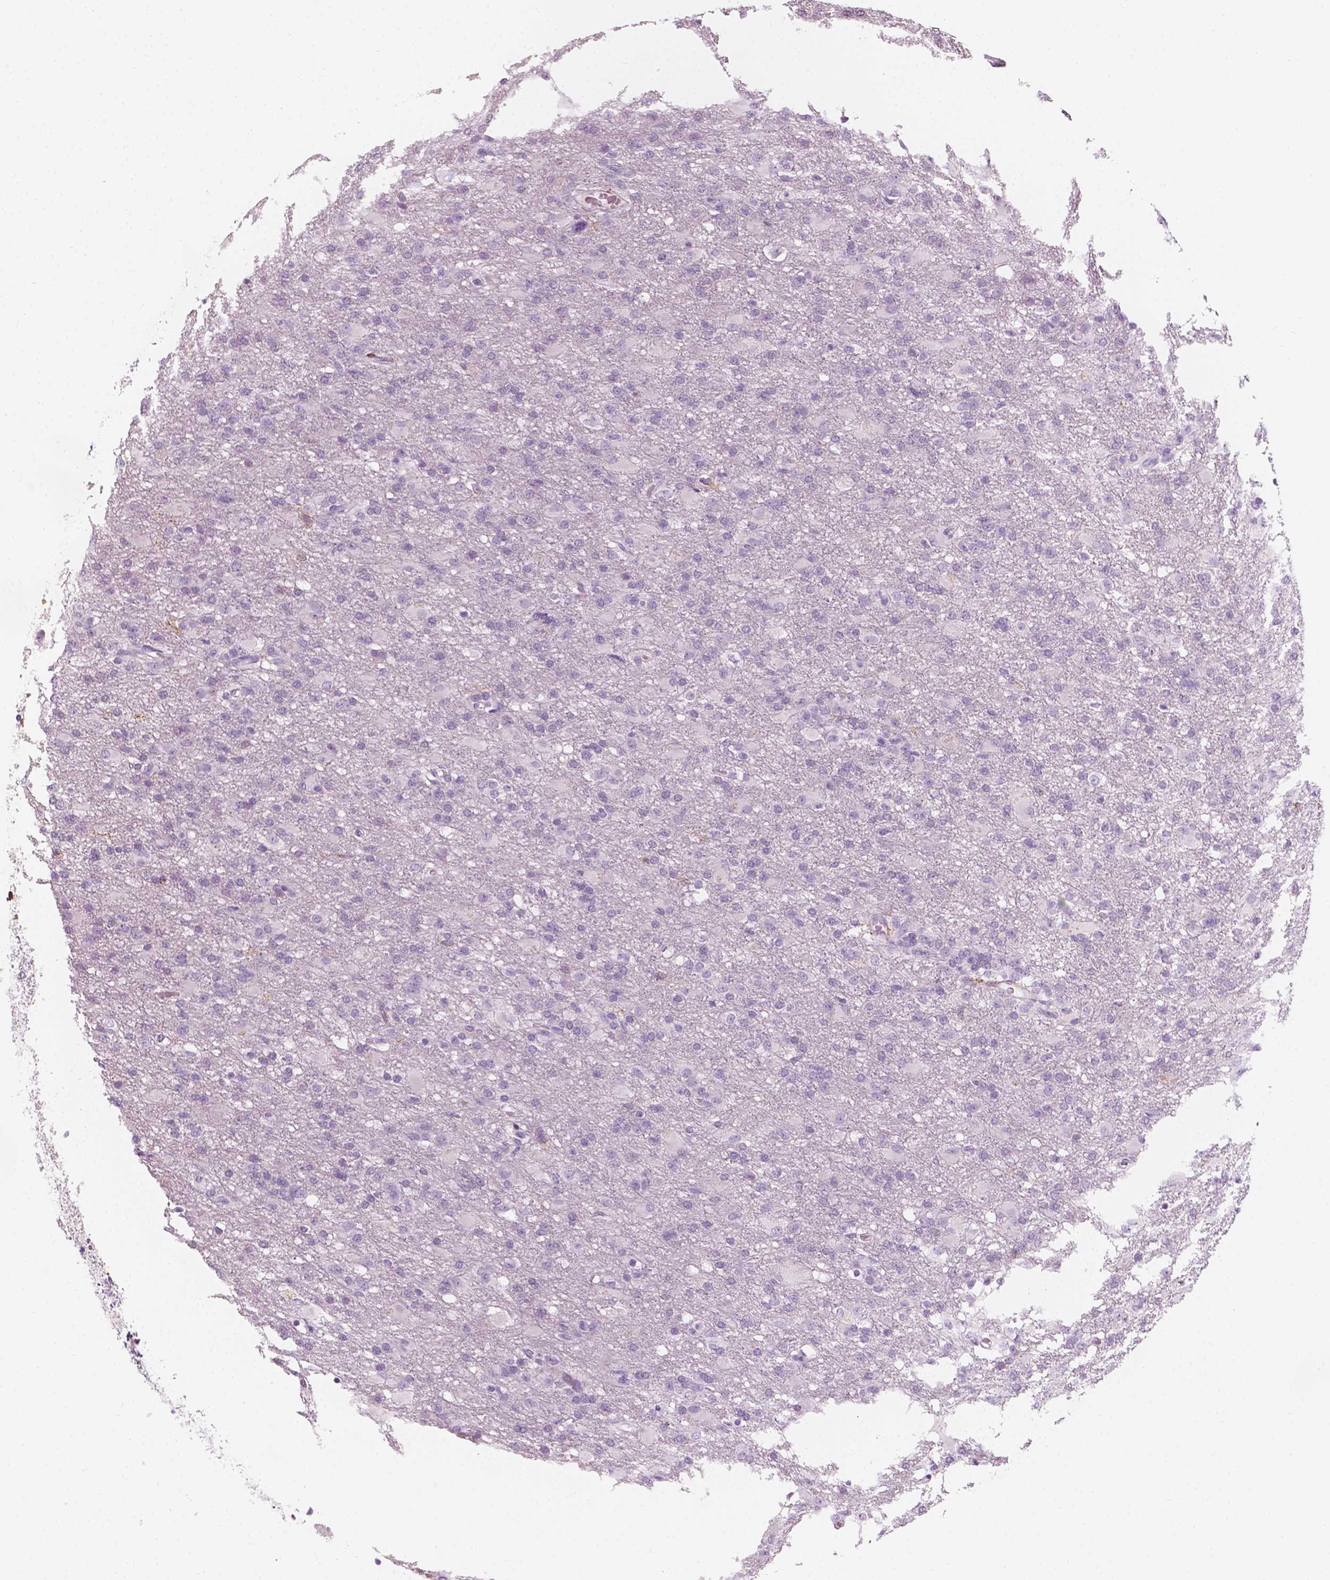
{"staining": {"intensity": "negative", "quantity": "none", "location": "none"}, "tissue": "glioma", "cell_type": "Tumor cells", "image_type": "cancer", "snomed": [{"axis": "morphology", "description": "Glioma, malignant, High grade"}, {"axis": "topography", "description": "Brain"}], "caption": "Immunohistochemical staining of malignant high-grade glioma displays no significant expression in tumor cells.", "gene": "CES1", "patient": {"sex": "male", "age": 68}}